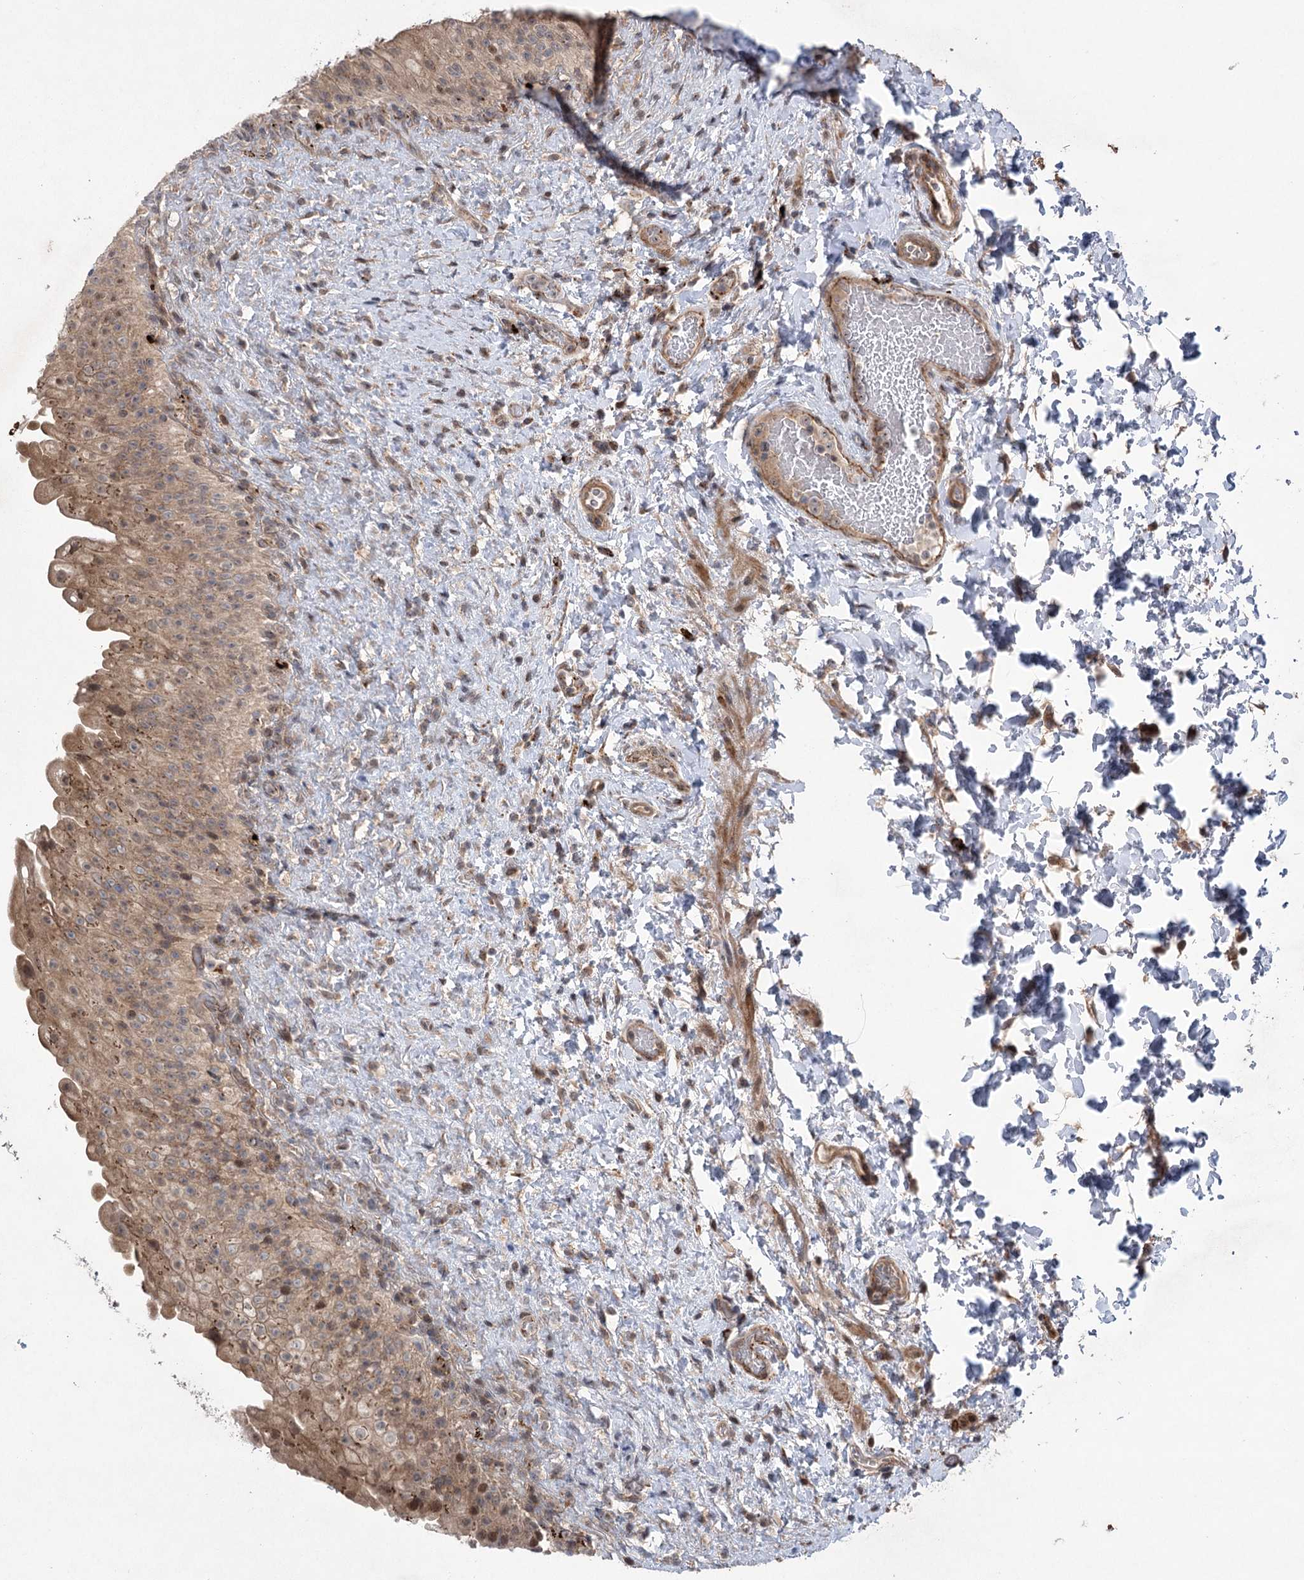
{"staining": {"intensity": "weak", "quantity": ">75%", "location": "cytoplasmic/membranous"}, "tissue": "urinary bladder", "cell_type": "Urothelial cells", "image_type": "normal", "snomed": [{"axis": "morphology", "description": "Normal tissue, NOS"}, {"axis": "topography", "description": "Urinary bladder"}], "caption": "Immunohistochemistry (IHC) histopathology image of normal human urinary bladder stained for a protein (brown), which demonstrates low levels of weak cytoplasmic/membranous positivity in approximately >75% of urothelial cells.", "gene": "METTL24", "patient": {"sex": "female", "age": 27}}